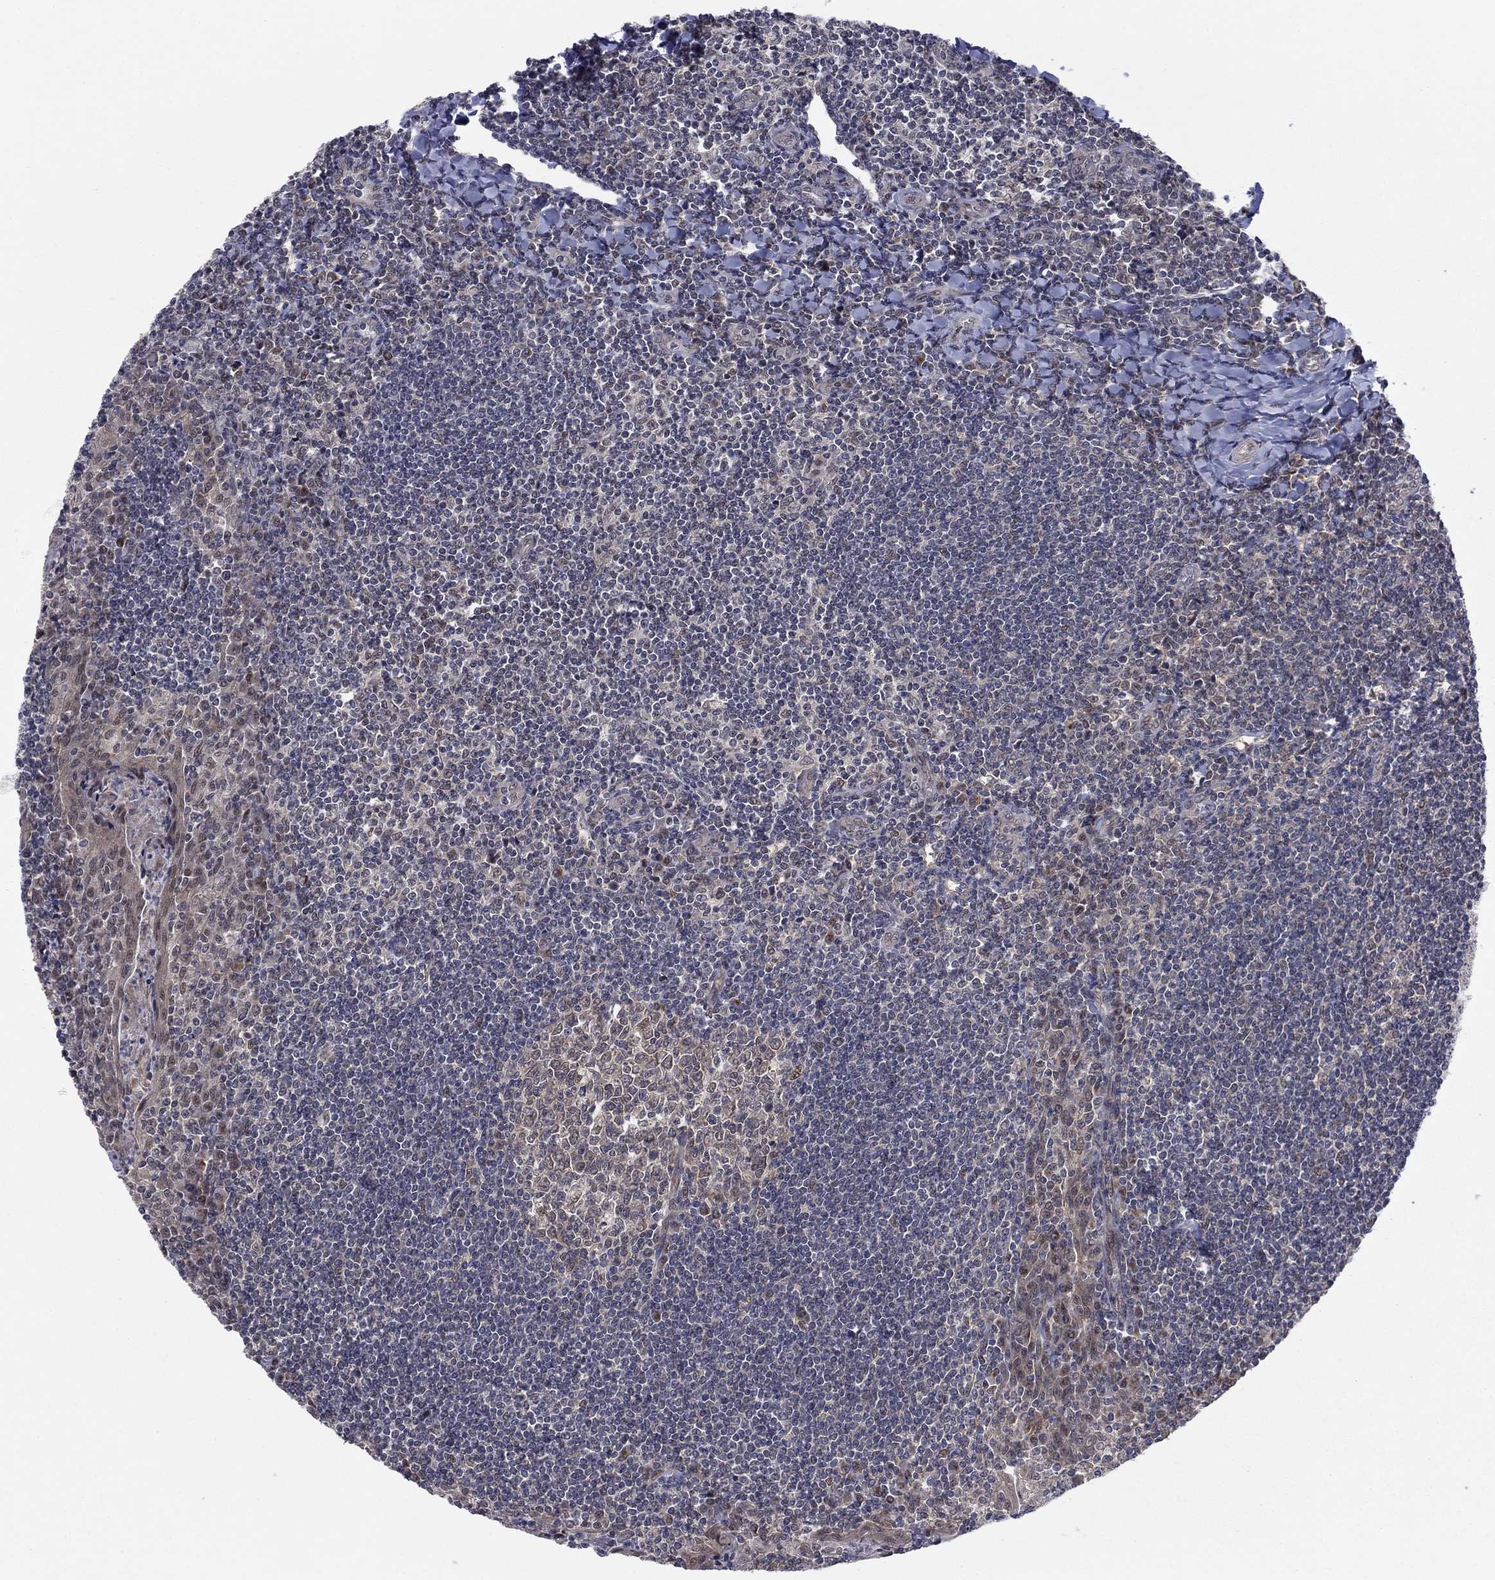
{"staining": {"intensity": "weak", "quantity": ">75%", "location": "cytoplasmic/membranous"}, "tissue": "tonsil", "cell_type": "Germinal center cells", "image_type": "normal", "snomed": [{"axis": "morphology", "description": "Normal tissue, NOS"}, {"axis": "topography", "description": "Tonsil"}], "caption": "Benign tonsil was stained to show a protein in brown. There is low levels of weak cytoplasmic/membranous expression in about >75% of germinal center cells.", "gene": "PSMC1", "patient": {"sex": "female", "age": 12}}